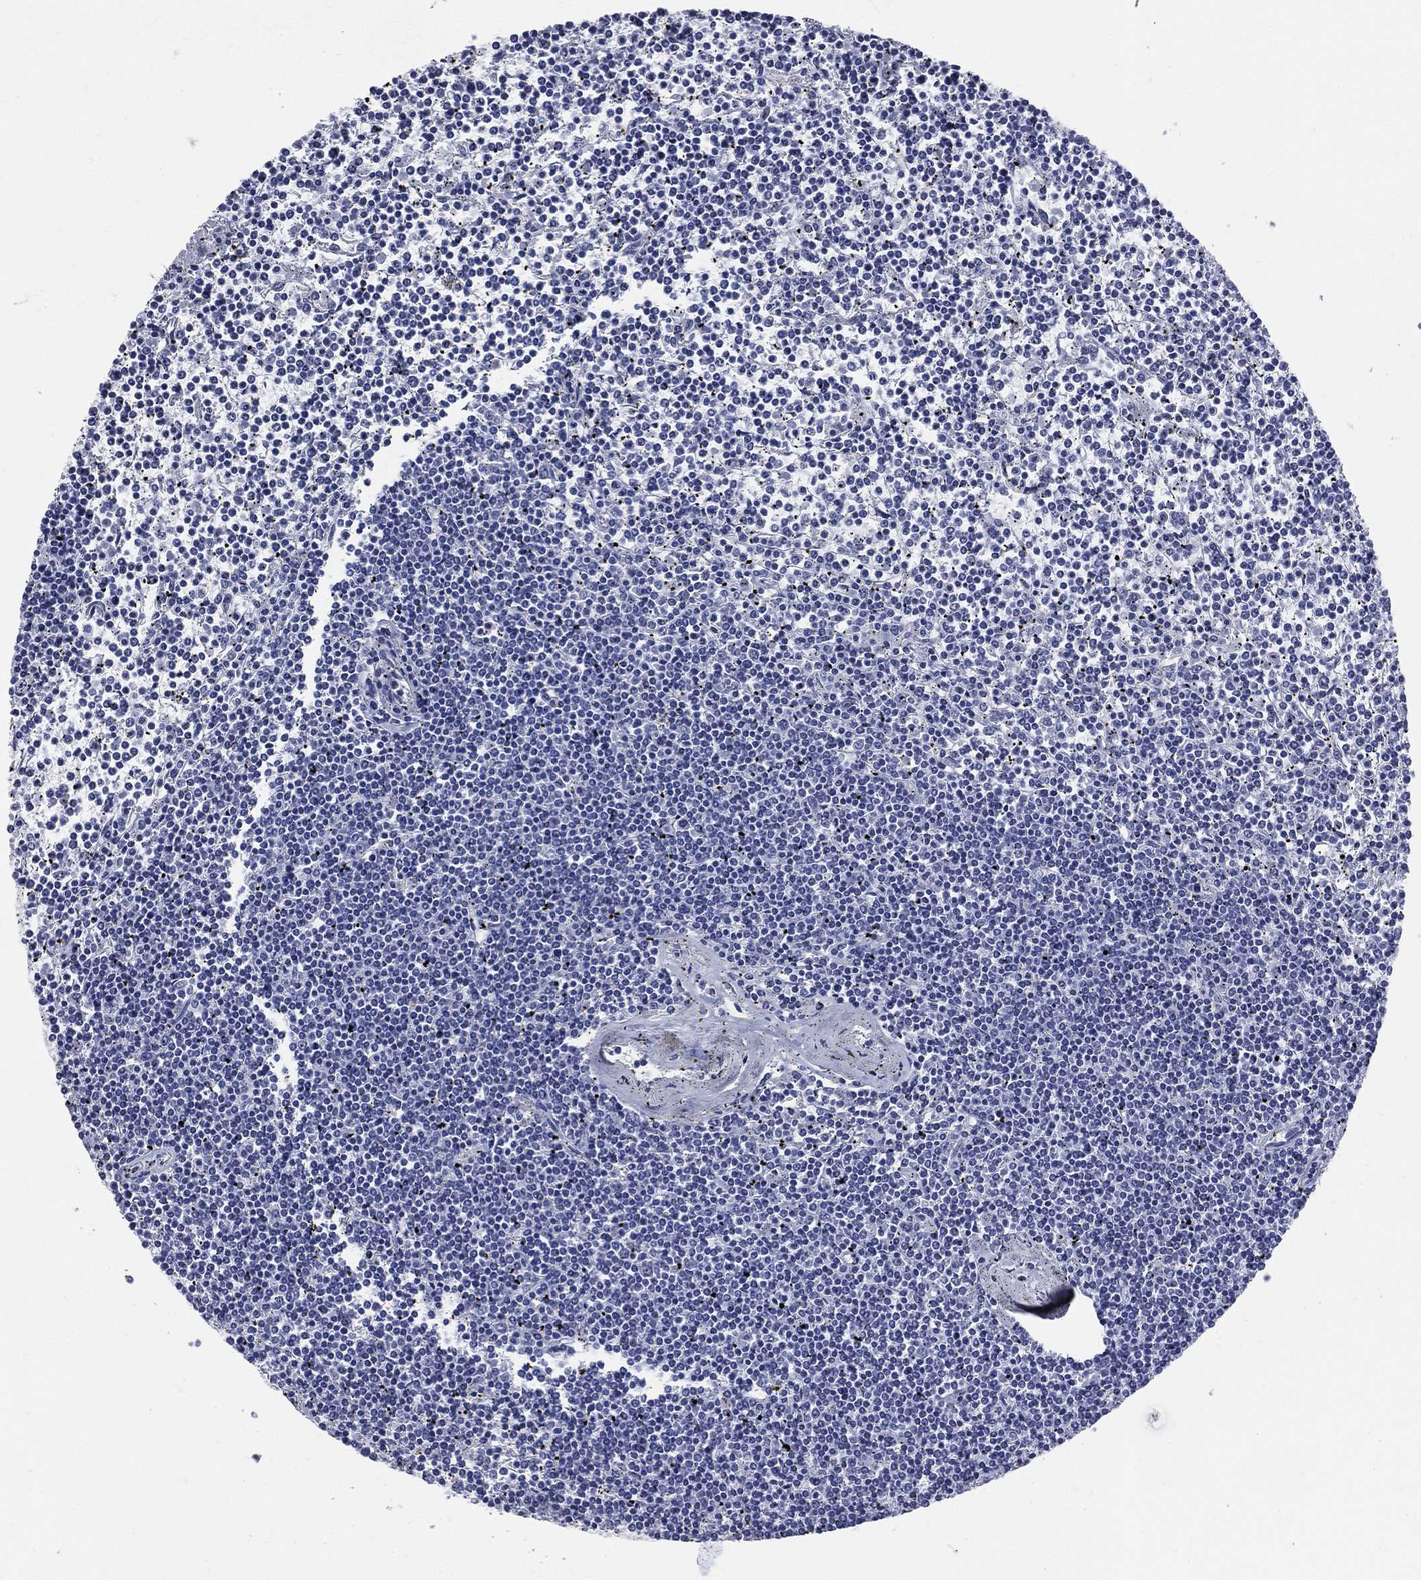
{"staining": {"intensity": "negative", "quantity": "none", "location": "none"}, "tissue": "lymphoma", "cell_type": "Tumor cells", "image_type": "cancer", "snomed": [{"axis": "morphology", "description": "Malignant lymphoma, non-Hodgkin's type, Low grade"}, {"axis": "topography", "description": "Spleen"}], "caption": "Lymphoma was stained to show a protein in brown. There is no significant positivity in tumor cells.", "gene": "CYLC1", "patient": {"sex": "female", "age": 19}}